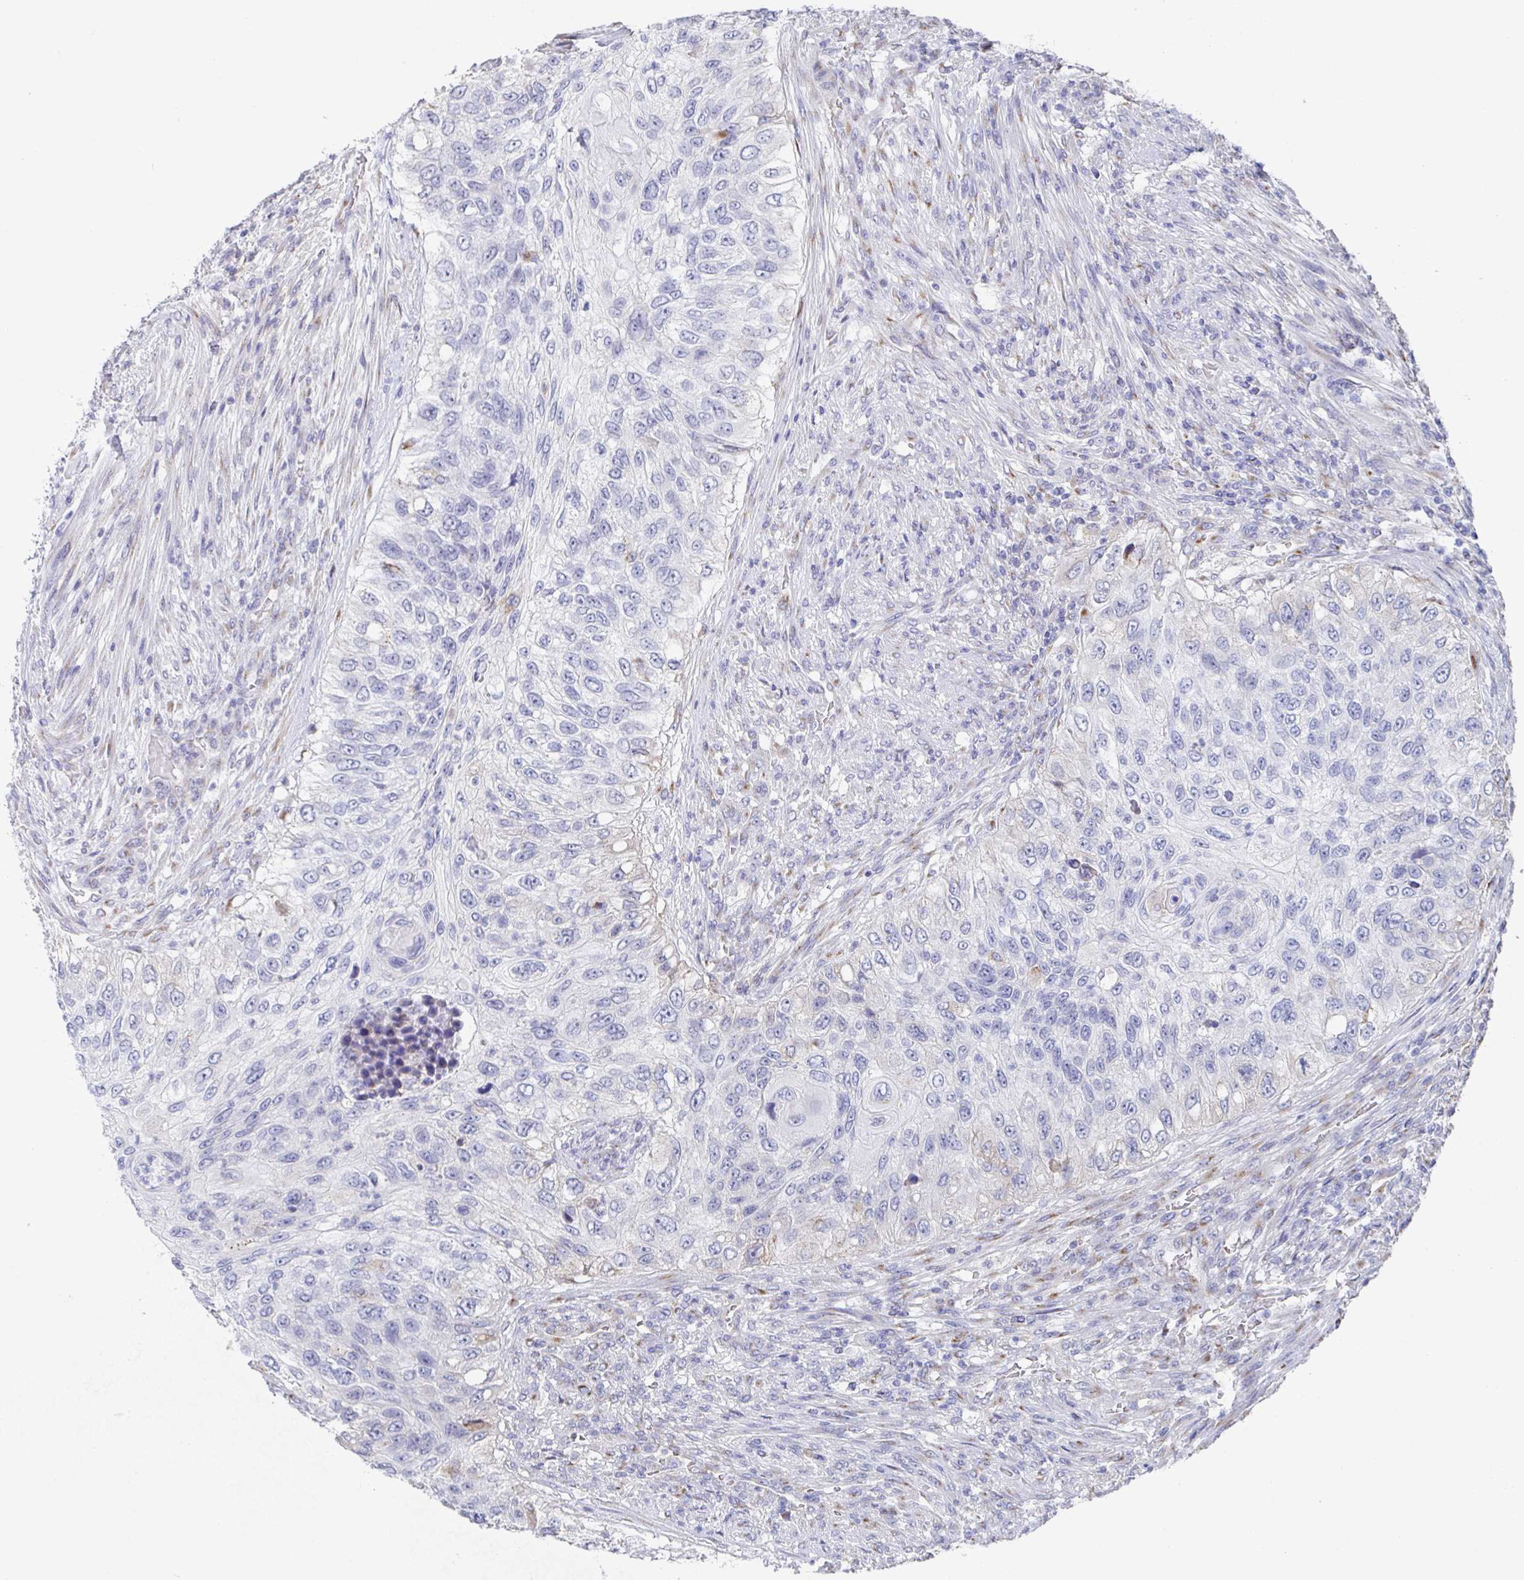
{"staining": {"intensity": "negative", "quantity": "none", "location": "none"}, "tissue": "urothelial cancer", "cell_type": "Tumor cells", "image_type": "cancer", "snomed": [{"axis": "morphology", "description": "Urothelial carcinoma, High grade"}, {"axis": "topography", "description": "Urinary bladder"}], "caption": "Urothelial cancer was stained to show a protein in brown. There is no significant positivity in tumor cells.", "gene": "TAS2R39", "patient": {"sex": "female", "age": 60}}